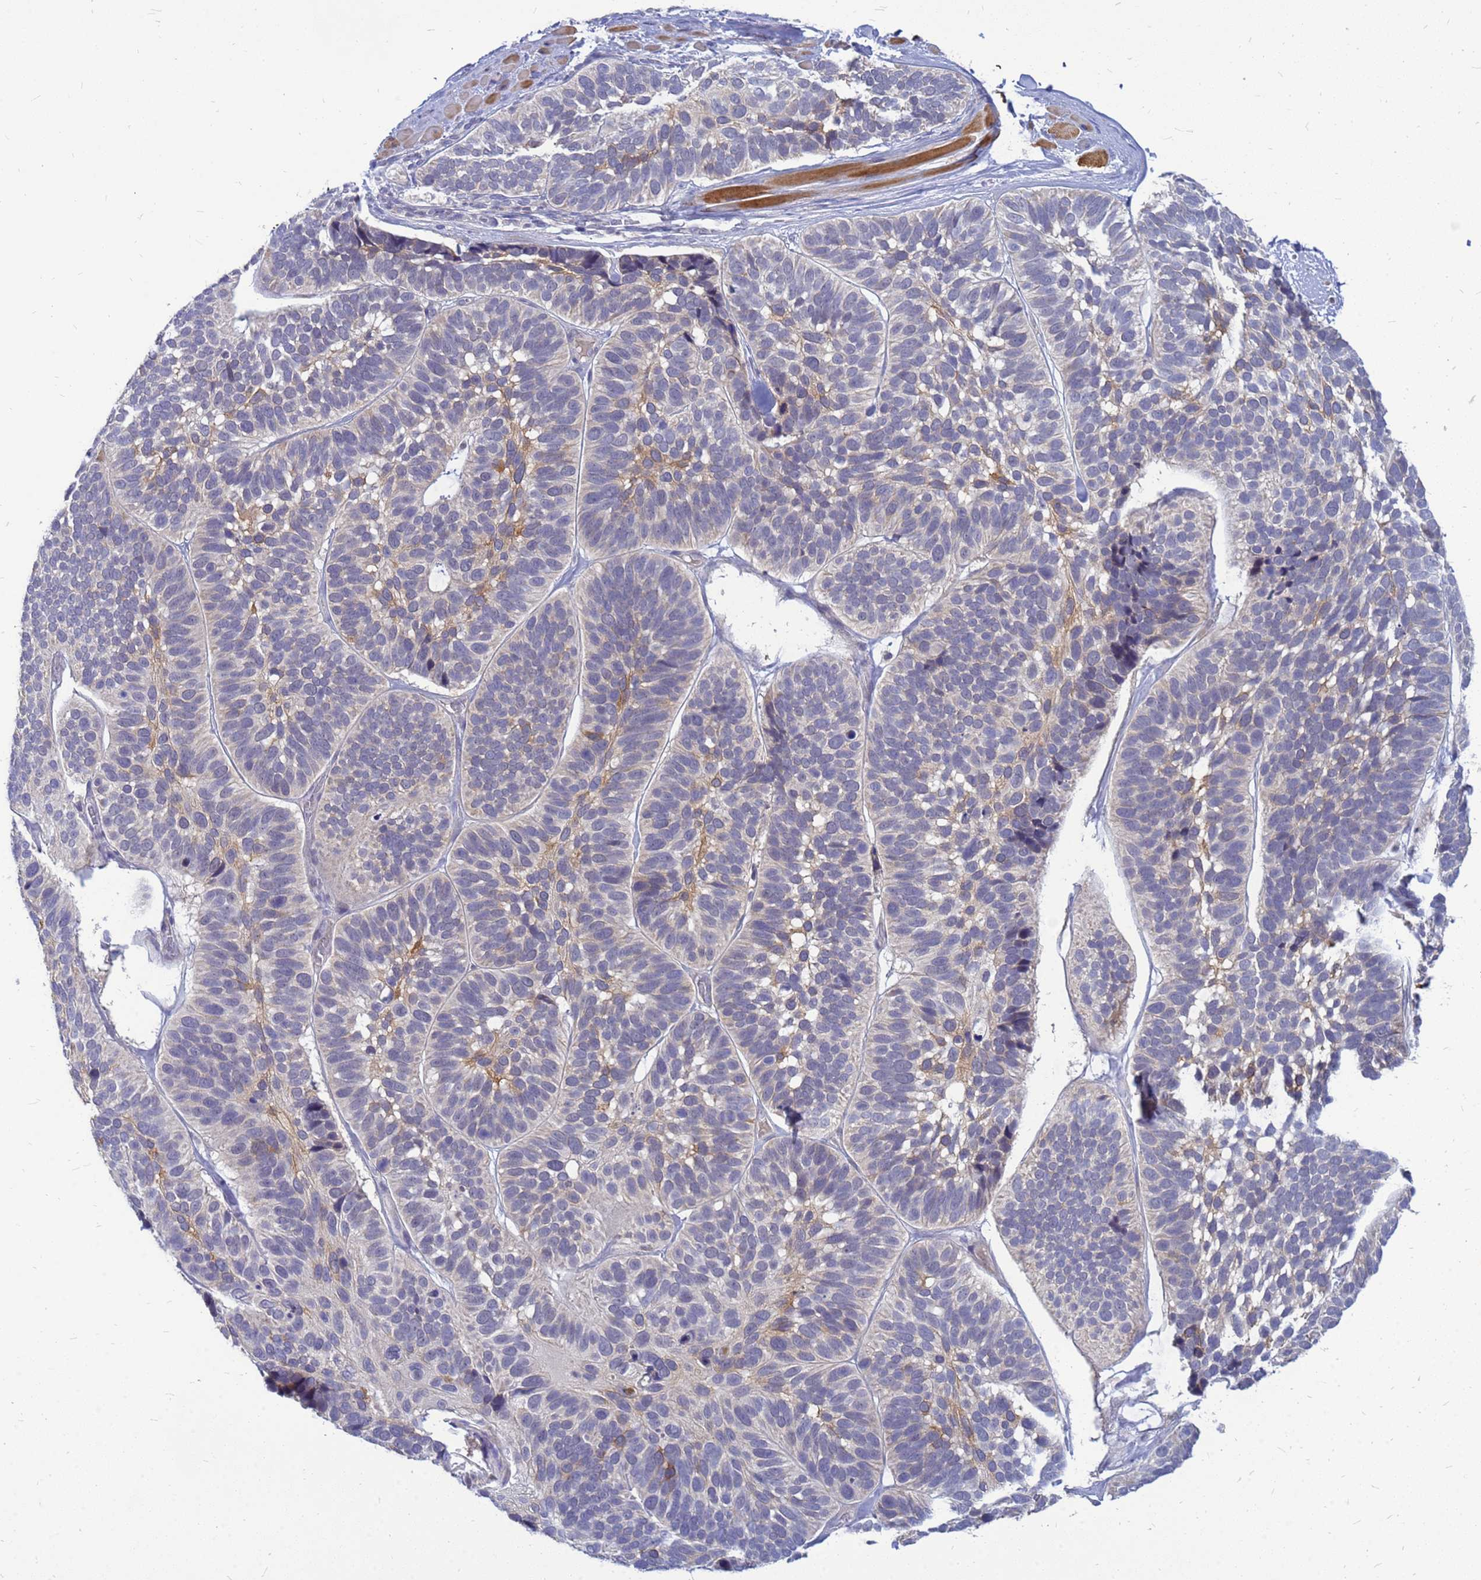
{"staining": {"intensity": "negative", "quantity": "none", "location": "none"}, "tissue": "skin cancer", "cell_type": "Tumor cells", "image_type": "cancer", "snomed": [{"axis": "morphology", "description": "Basal cell carcinoma"}, {"axis": "topography", "description": "Skin"}], "caption": "This is a micrograph of immunohistochemistry staining of skin cancer (basal cell carcinoma), which shows no expression in tumor cells. (DAB immunohistochemistry (IHC) visualized using brightfield microscopy, high magnification).", "gene": "SRGAP3", "patient": {"sex": "male", "age": 62}}